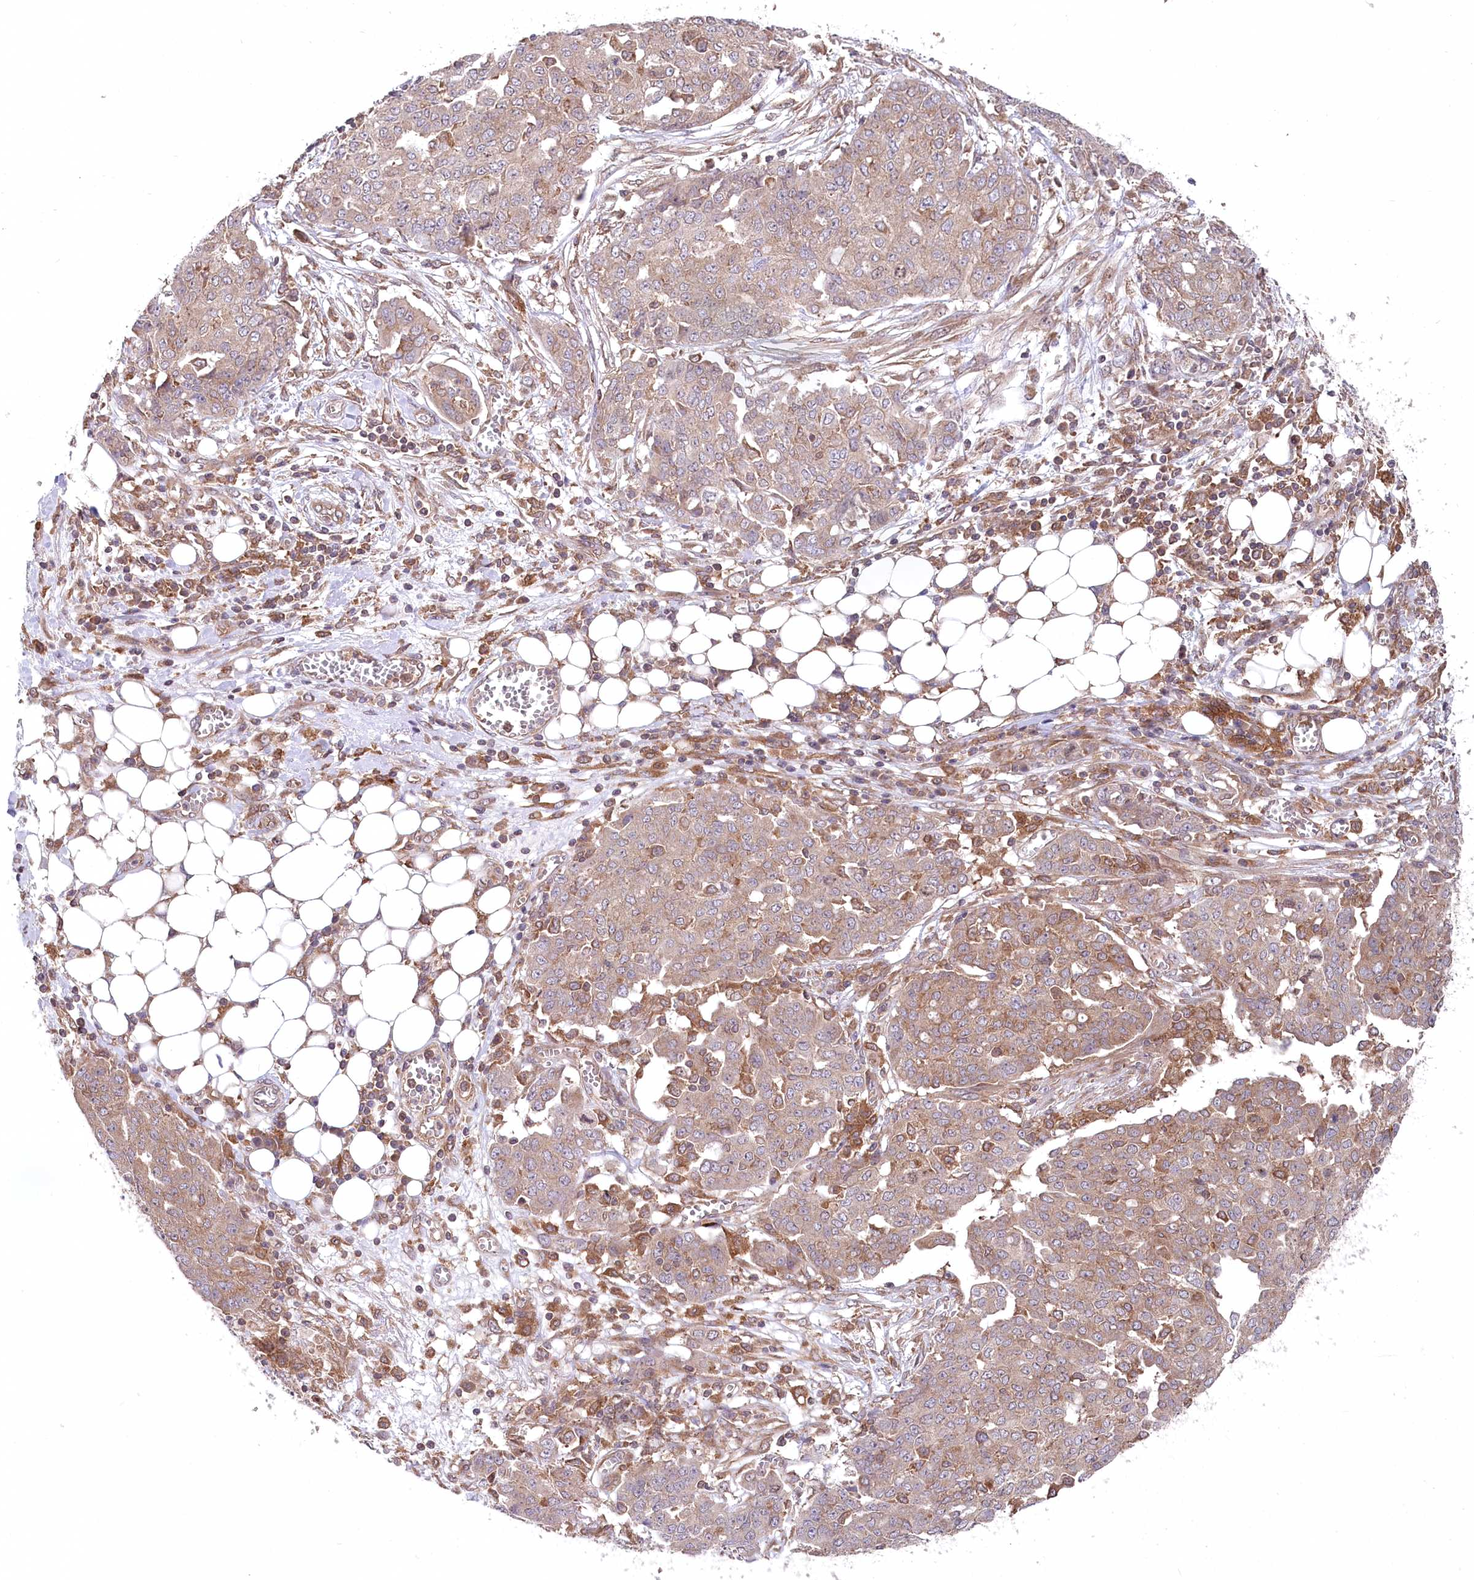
{"staining": {"intensity": "moderate", "quantity": "25%-75%", "location": "cytoplasmic/membranous"}, "tissue": "ovarian cancer", "cell_type": "Tumor cells", "image_type": "cancer", "snomed": [{"axis": "morphology", "description": "Cystadenocarcinoma, serous, NOS"}, {"axis": "topography", "description": "Soft tissue"}, {"axis": "topography", "description": "Ovary"}], "caption": "Serous cystadenocarcinoma (ovarian) stained with DAB (3,3'-diaminobenzidine) immunohistochemistry (IHC) exhibits medium levels of moderate cytoplasmic/membranous staining in approximately 25%-75% of tumor cells.", "gene": "PPP1R21", "patient": {"sex": "female", "age": 57}}